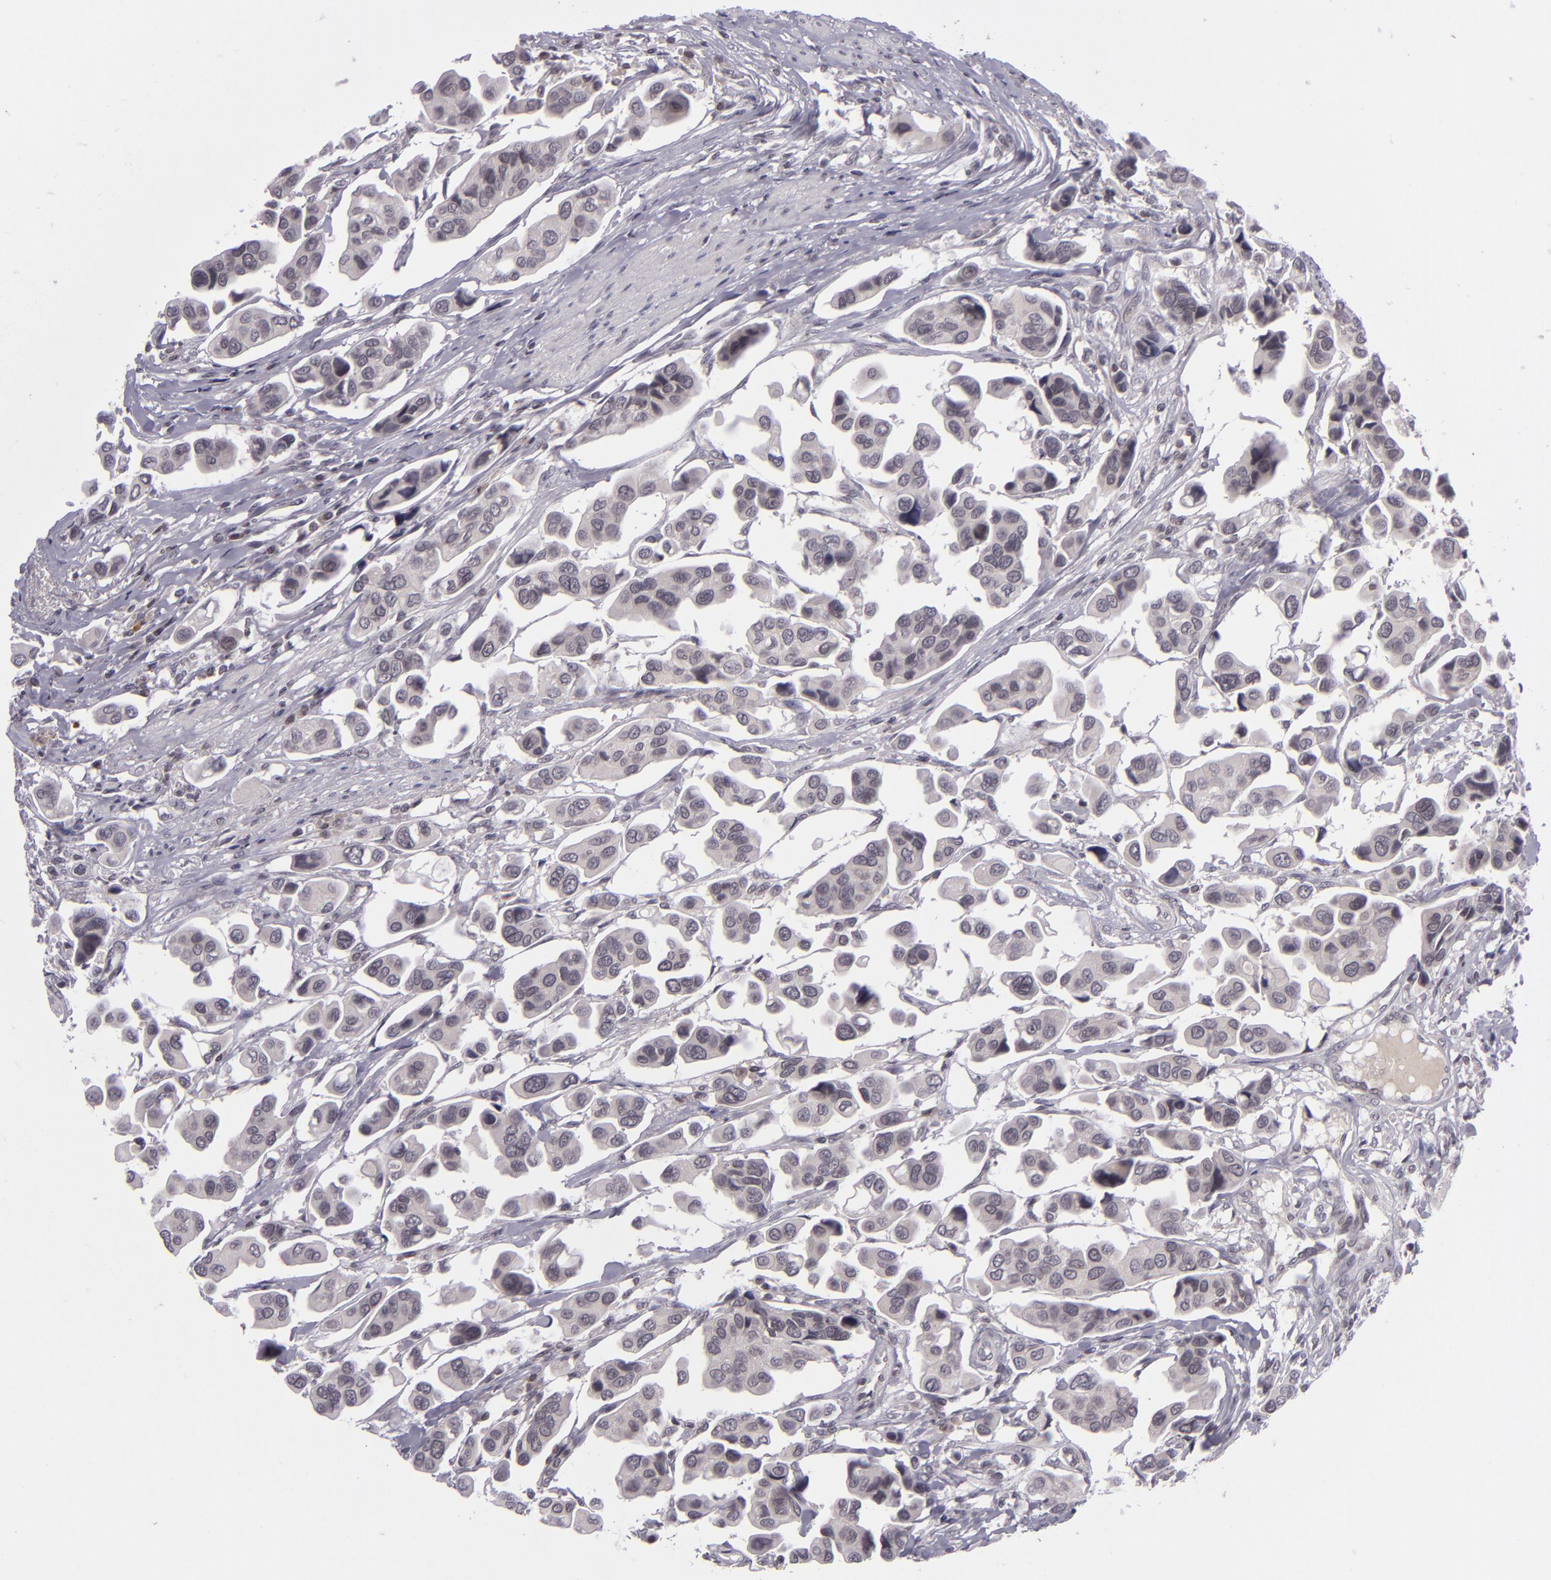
{"staining": {"intensity": "negative", "quantity": "none", "location": "none"}, "tissue": "urothelial cancer", "cell_type": "Tumor cells", "image_type": "cancer", "snomed": [{"axis": "morphology", "description": "Adenocarcinoma, NOS"}, {"axis": "topography", "description": "Urinary bladder"}], "caption": "Tumor cells show no significant protein staining in urothelial cancer.", "gene": "CASP8", "patient": {"sex": "male", "age": 61}}